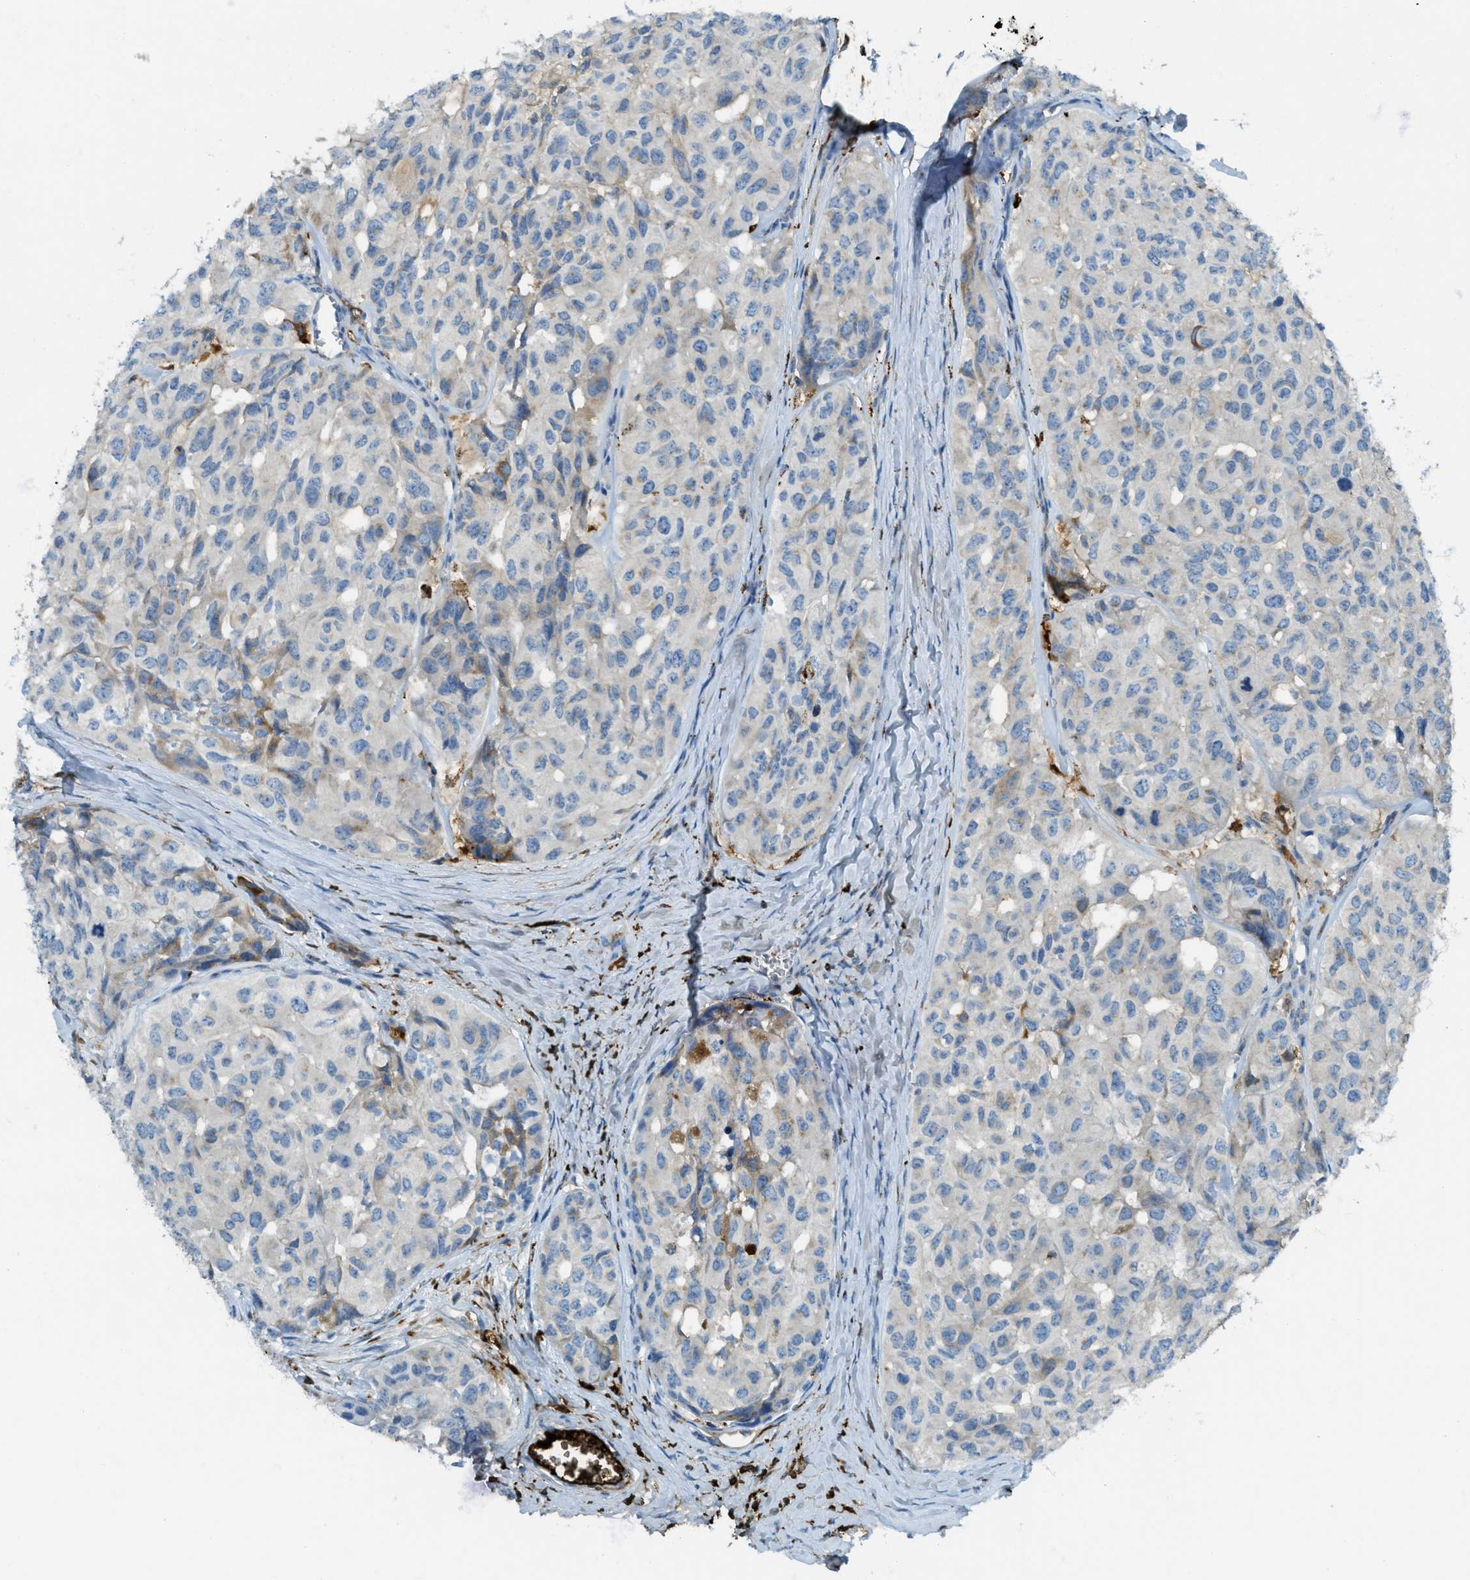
{"staining": {"intensity": "moderate", "quantity": "<25%", "location": "cytoplasmic/membranous"}, "tissue": "head and neck cancer", "cell_type": "Tumor cells", "image_type": "cancer", "snomed": [{"axis": "morphology", "description": "Adenocarcinoma, NOS"}, {"axis": "topography", "description": "Salivary gland, NOS"}, {"axis": "topography", "description": "Head-Neck"}], "caption": "Tumor cells display low levels of moderate cytoplasmic/membranous positivity in approximately <25% of cells in human head and neck adenocarcinoma.", "gene": "TRIM59", "patient": {"sex": "female", "age": 76}}